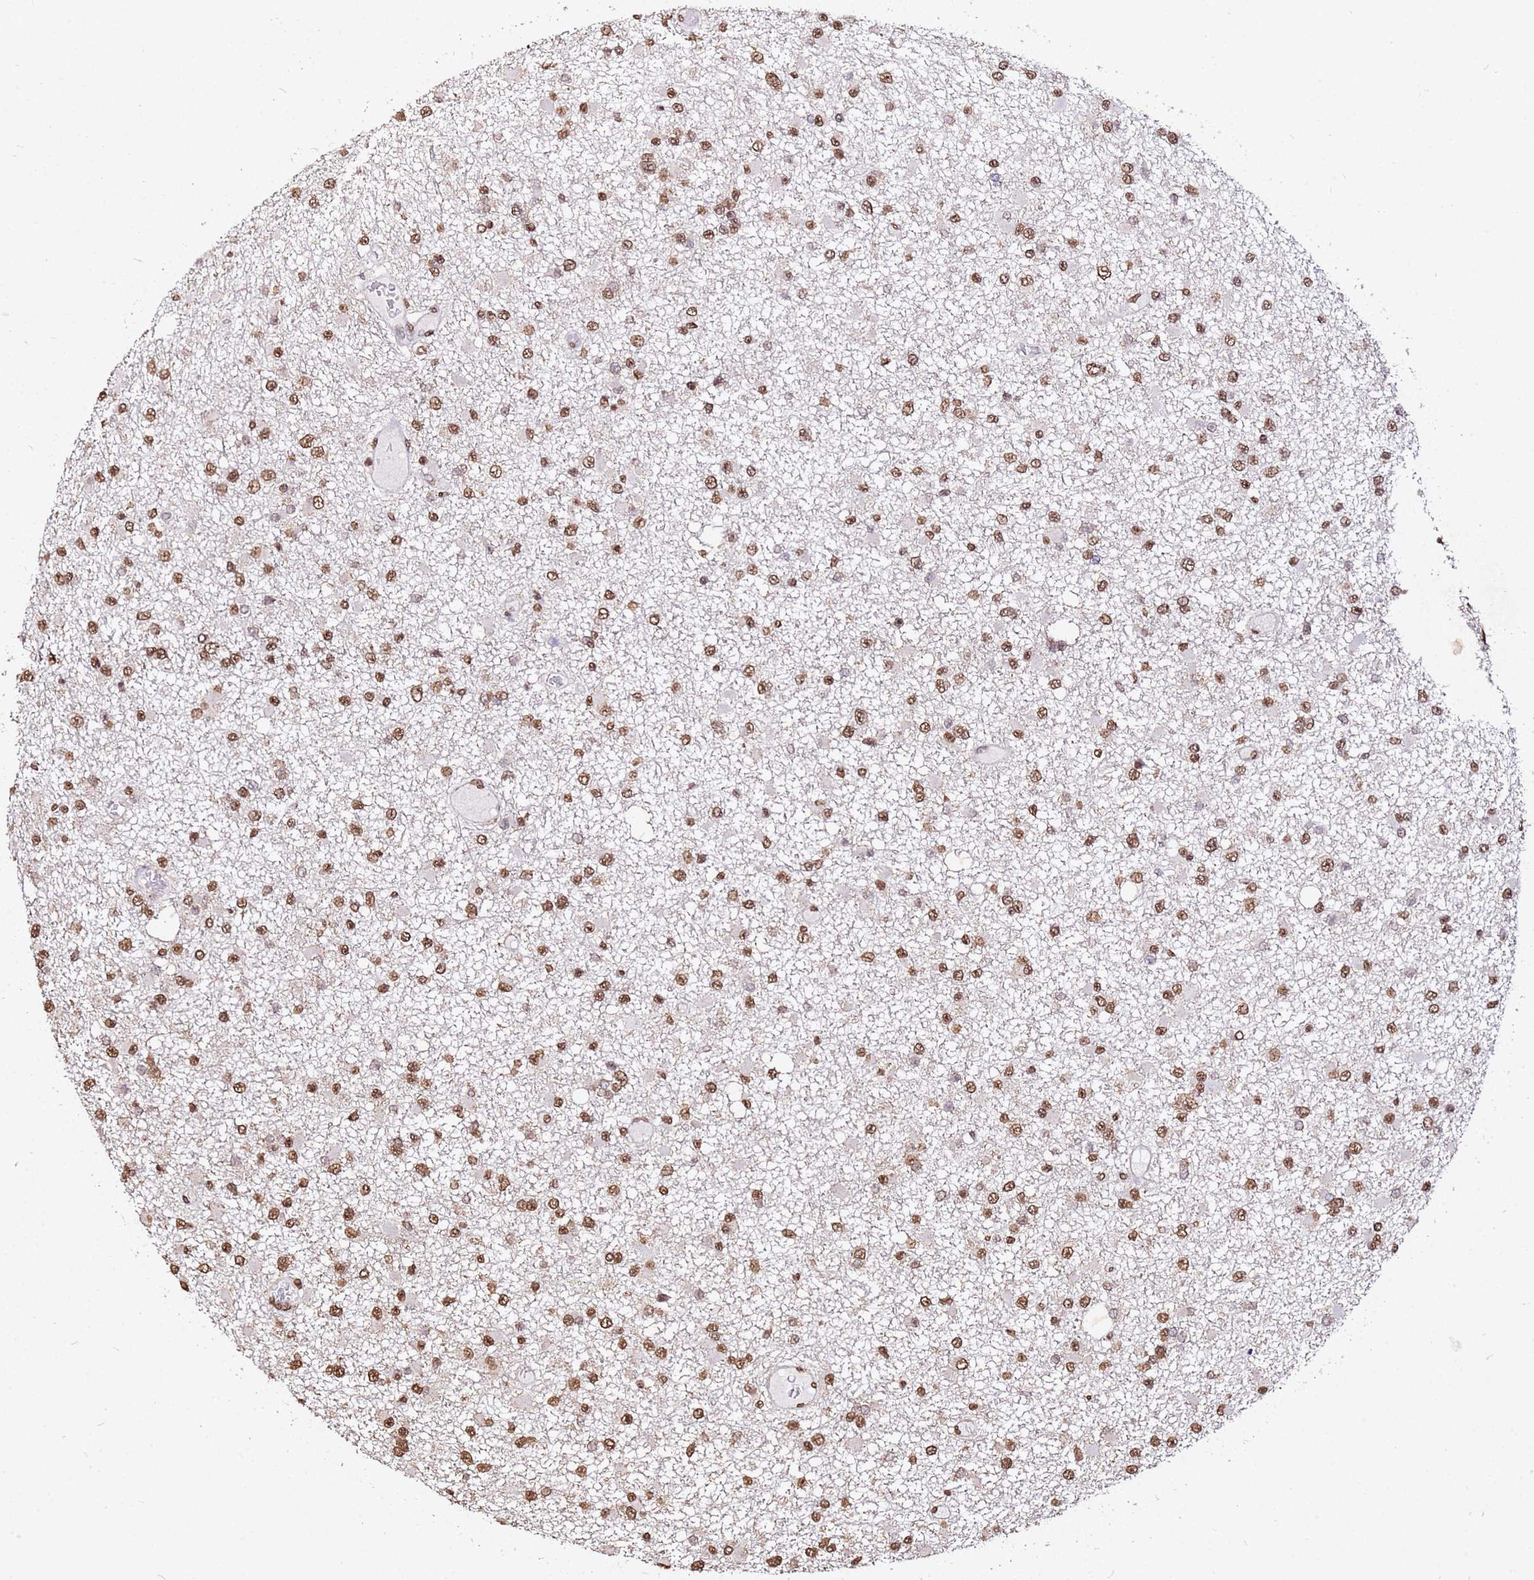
{"staining": {"intensity": "moderate", "quantity": ">75%", "location": "nuclear"}, "tissue": "glioma", "cell_type": "Tumor cells", "image_type": "cancer", "snomed": [{"axis": "morphology", "description": "Glioma, malignant, Low grade"}, {"axis": "topography", "description": "Brain"}], "caption": "A high-resolution photomicrograph shows immunohistochemistry staining of low-grade glioma (malignant), which reveals moderate nuclear positivity in about >75% of tumor cells.", "gene": "MYOCD", "patient": {"sex": "female", "age": 22}}